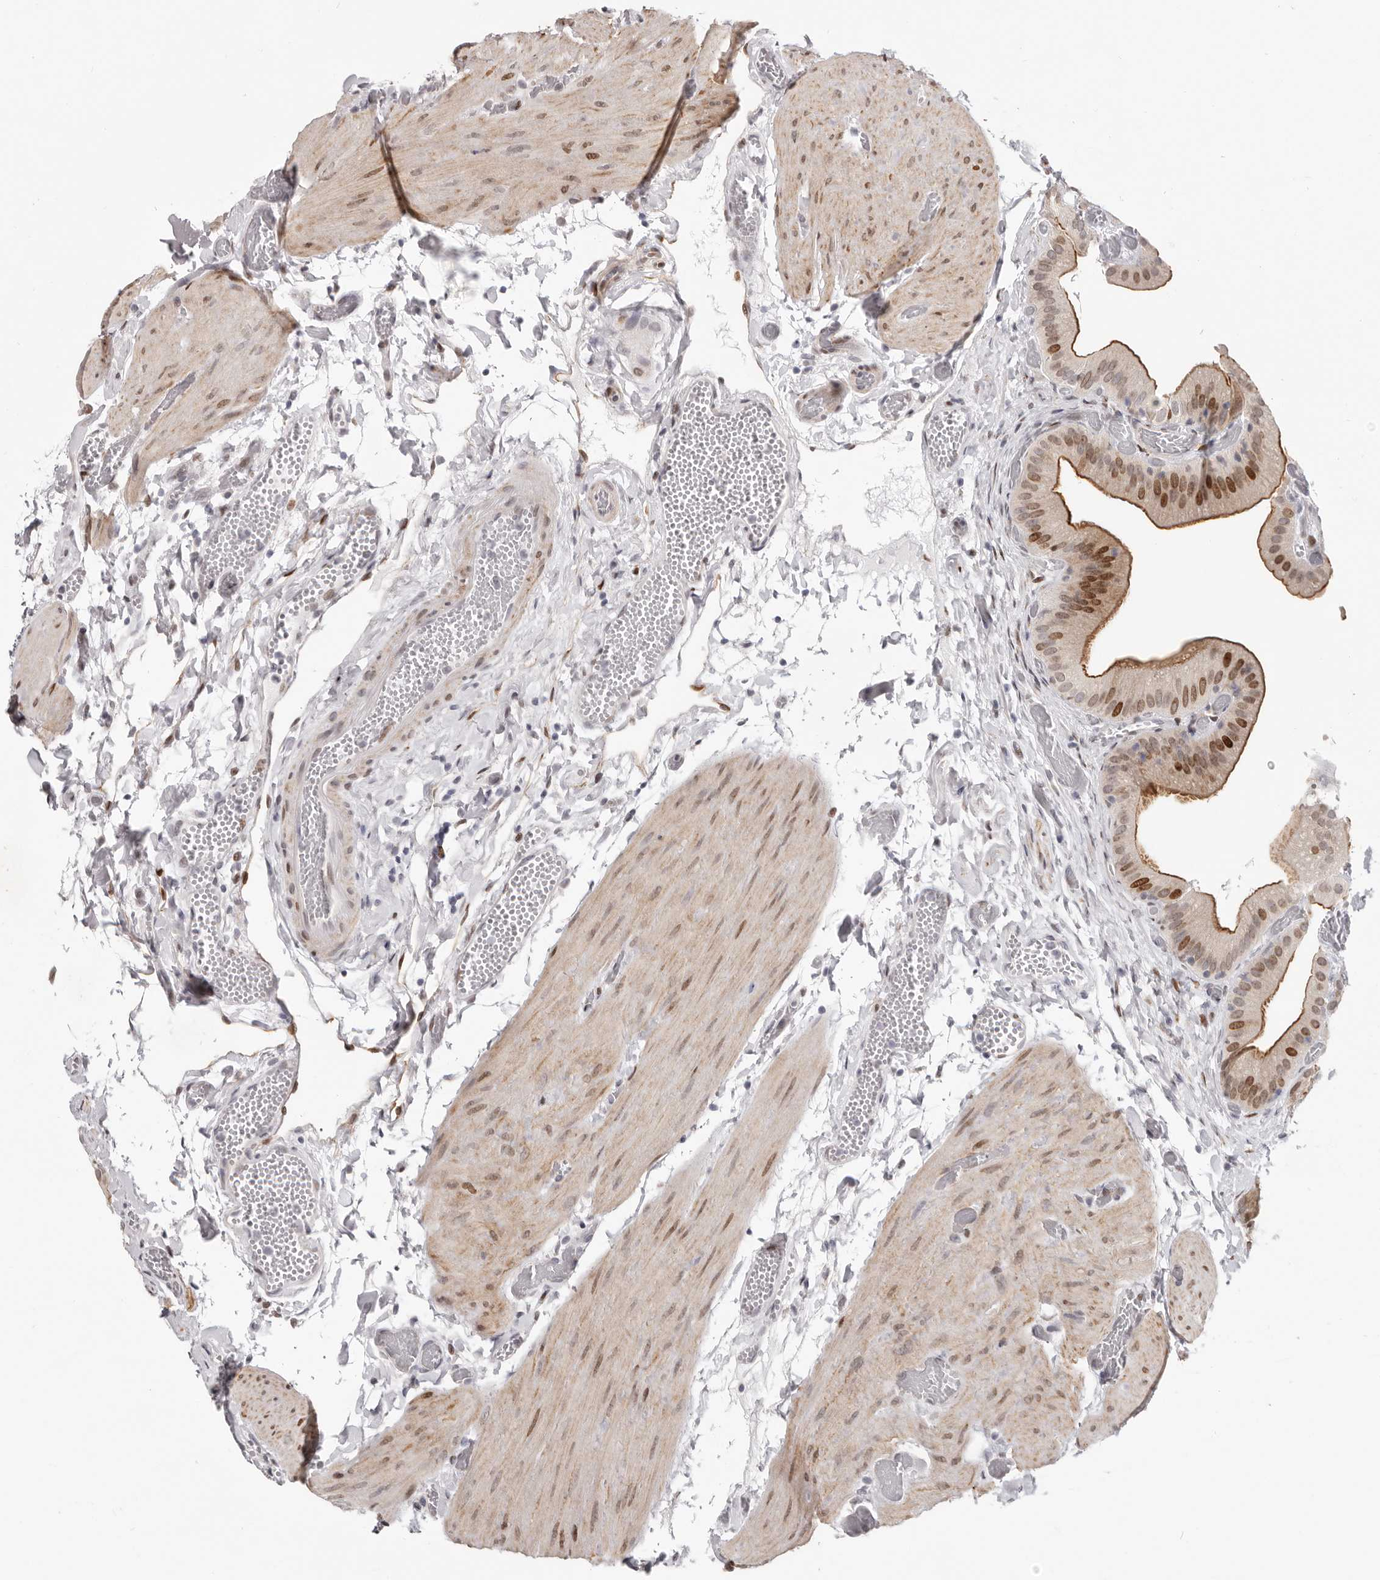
{"staining": {"intensity": "strong", "quantity": ">75%", "location": "cytoplasmic/membranous,nuclear"}, "tissue": "gallbladder", "cell_type": "Glandular cells", "image_type": "normal", "snomed": [{"axis": "morphology", "description": "Normal tissue, NOS"}, {"axis": "topography", "description": "Gallbladder"}], "caption": "Immunohistochemical staining of benign gallbladder demonstrates high levels of strong cytoplasmic/membranous,nuclear expression in approximately >75% of glandular cells. (DAB IHC, brown staining for protein, blue staining for nuclei).", "gene": "SRP19", "patient": {"sex": "female", "age": 64}}